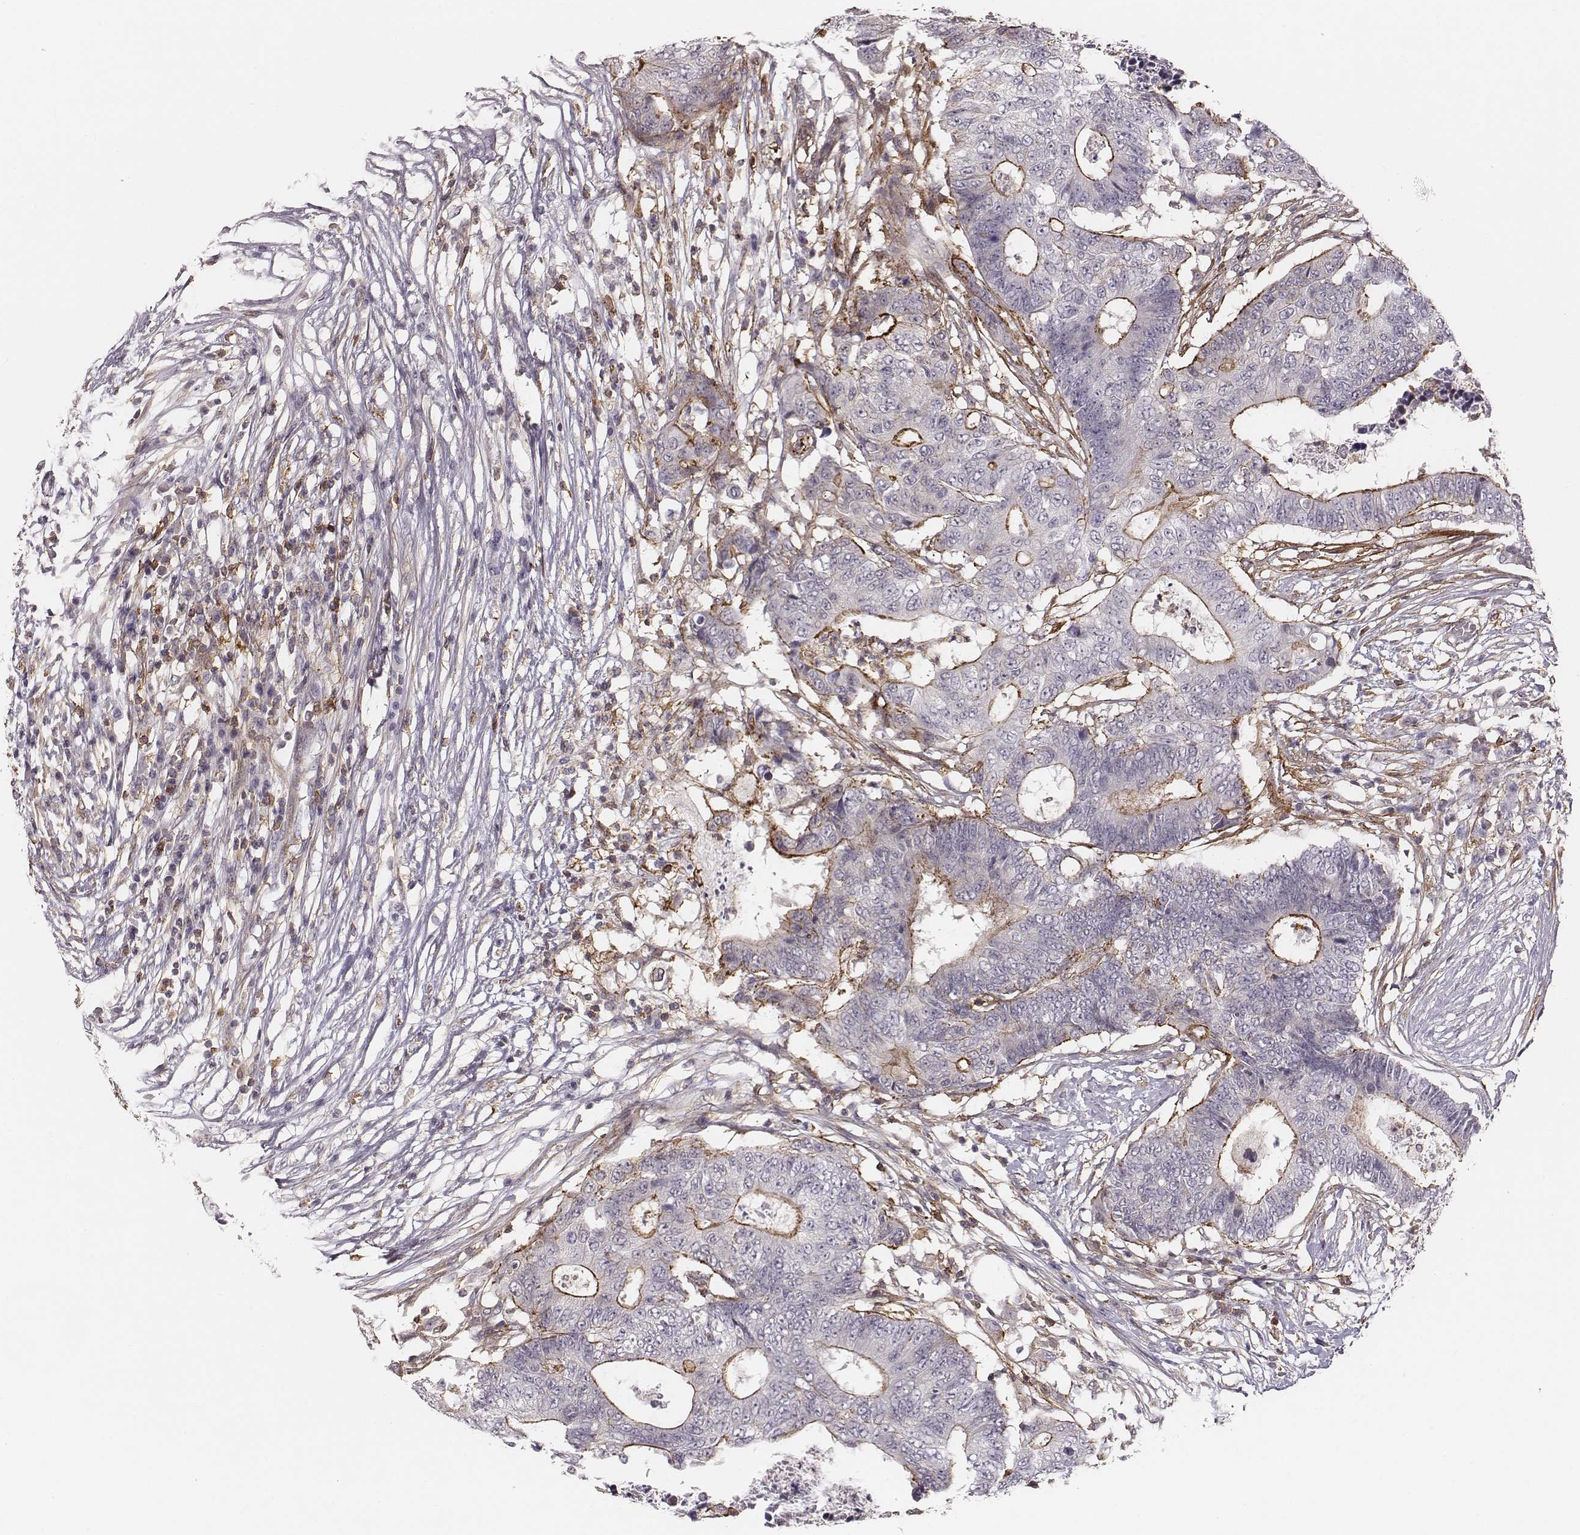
{"staining": {"intensity": "strong", "quantity": "<25%", "location": "cytoplasmic/membranous"}, "tissue": "colorectal cancer", "cell_type": "Tumor cells", "image_type": "cancer", "snomed": [{"axis": "morphology", "description": "Adenocarcinoma, NOS"}, {"axis": "topography", "description": "Colon"}], "caption": "A high-resolution photomicrograph shows immunohistochemistry (IHC) staining of colorectal adenocarcinoma, which demonstrates strong cytoplasmic/membranous positivity in approximately <25% of tumor cells.", "gene": "ZYX", "patient": {"sex": "female", "age": 48}}